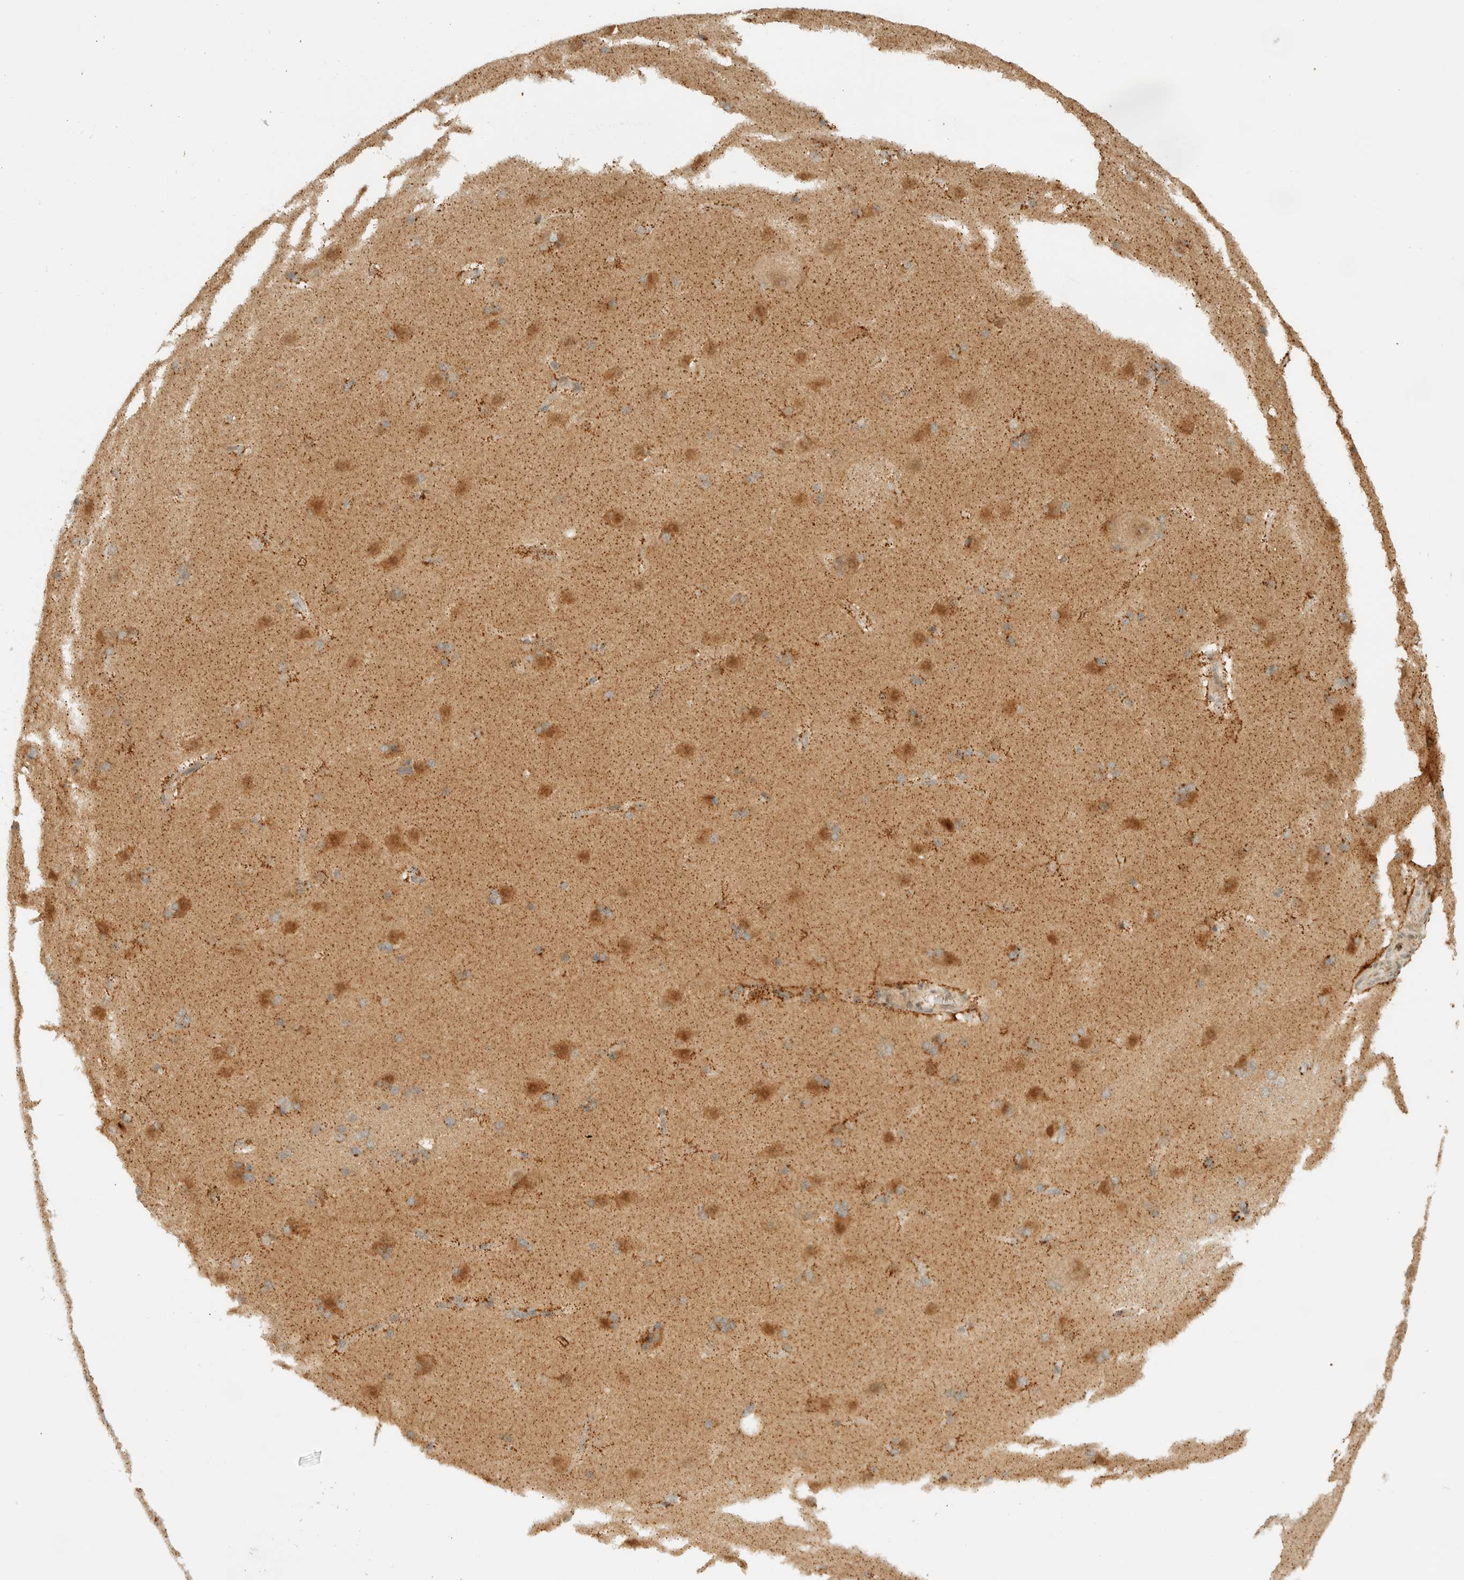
{"staining": {"intensity": "moderate", "quantity": ">75%", "location": "cytoplasmic/membranous"}, "tissue": "caudate", "cell_type": "Glial cells", "image_type": "normal", "snomed": [{"axis": "morphology", "description": "Normal tissue, NOS"}, {"axis": "topography", "description": "Lateral ventricle wall"}], "caption": "About >75% of glial cells in unremarkable human caudate demonstrate moderate cytoplasmic/membranous protein staining as visualized by brown immunohistochemical staining.", "gene": "KIFAP3", "patient": {"sex": "female", "age": 19}}